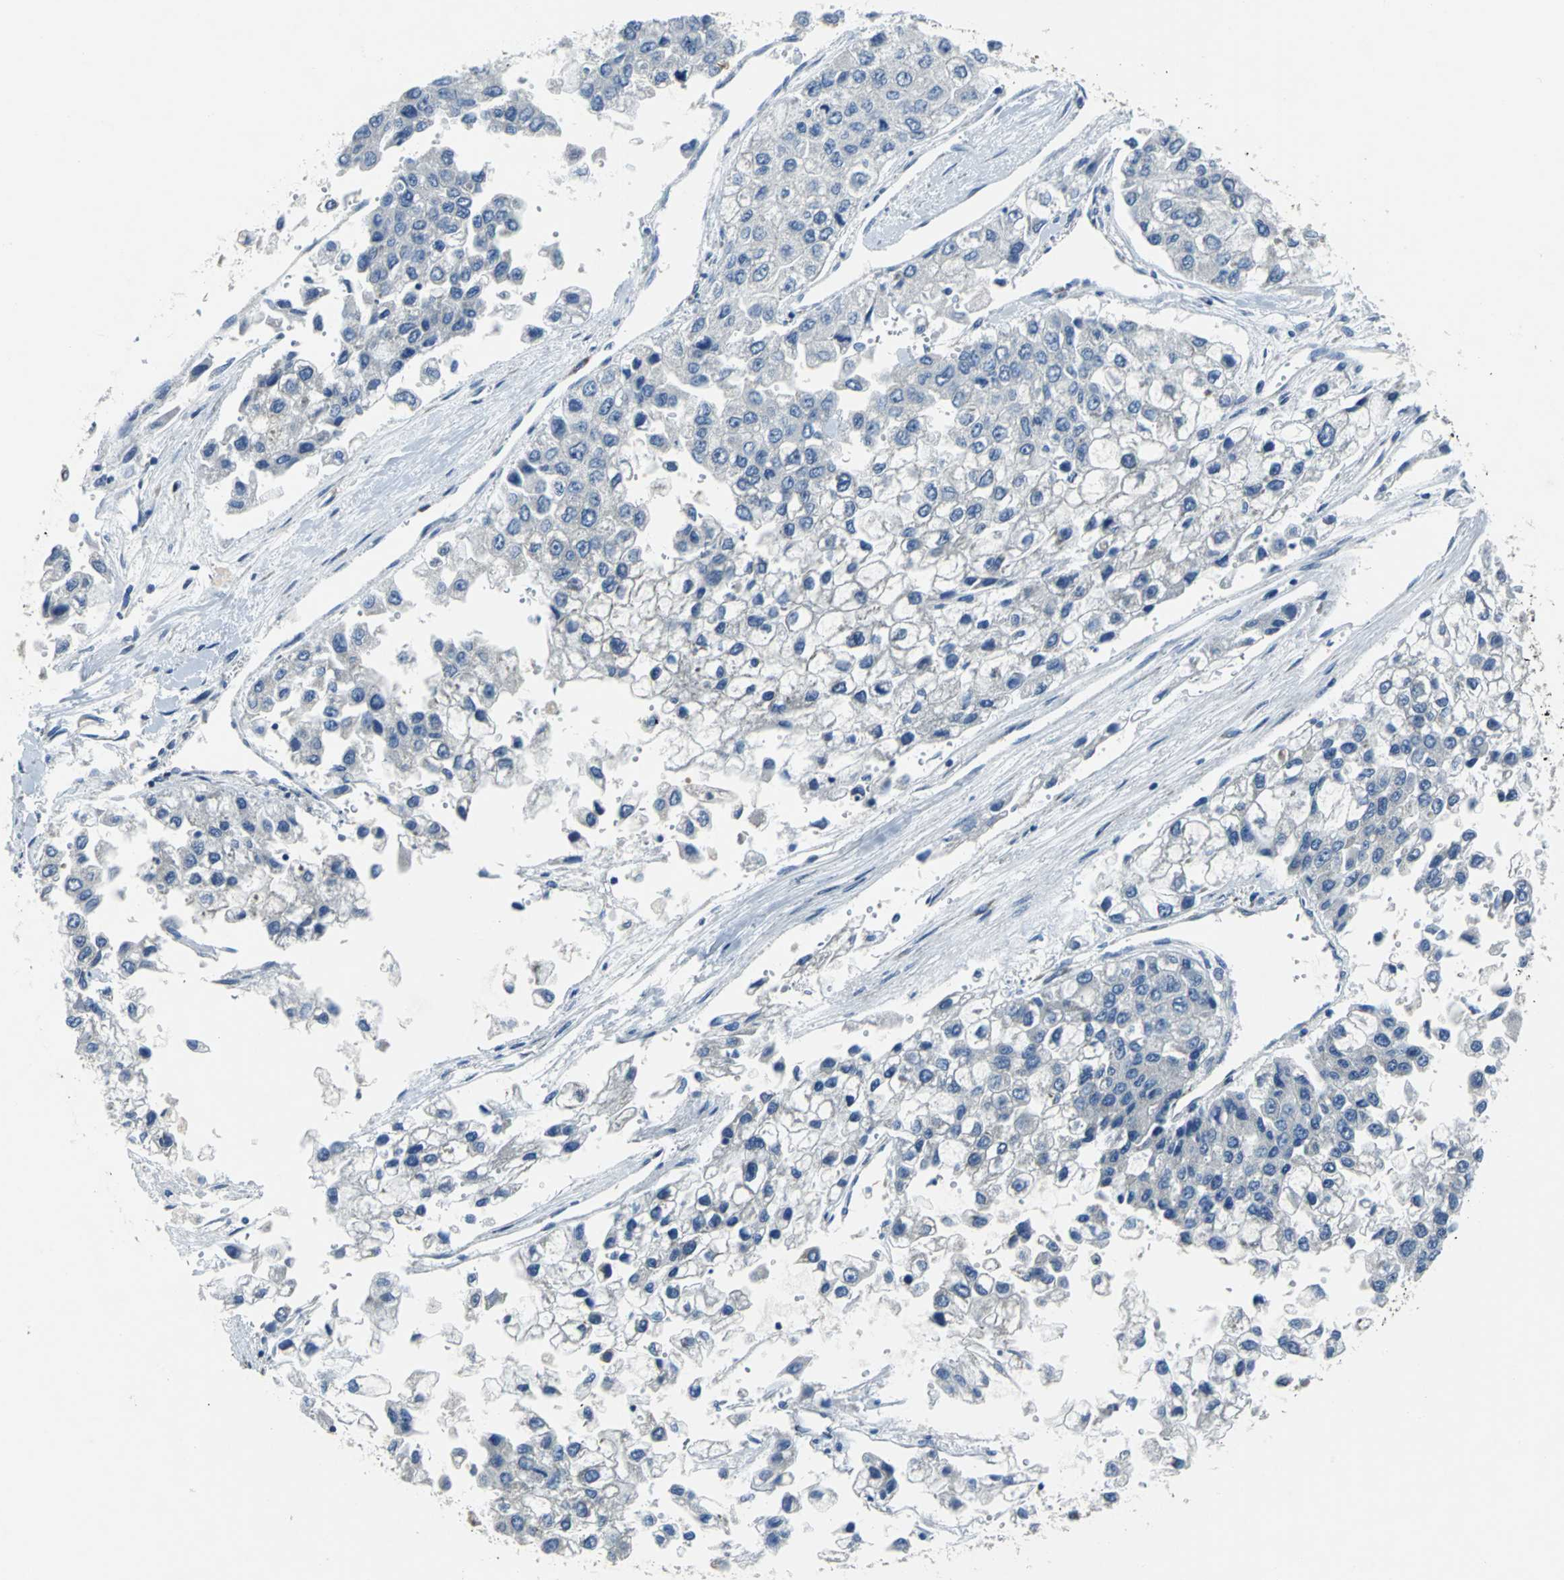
{"staining": {"intensity": "negative", "quantity": "none", "location": "none"}, "tissue": "liver cancer", "cell_type": "Tumor cells", "image_type": "cancer", "snomed": [{"axis": "morphology", "description": "Carcinoma, Hepatocellular, NOS"}, {"axis": "topography", "description": "Liver"}], "caption": "There is no significant expression in tumor cells of liver cancer (hepatocellular carcinoma). (DAB immunohistochemistry (IHC) with hematoxylin counter stain).", "gene": "EIF5A", "patient": {"sex": "female", "age": 66}}